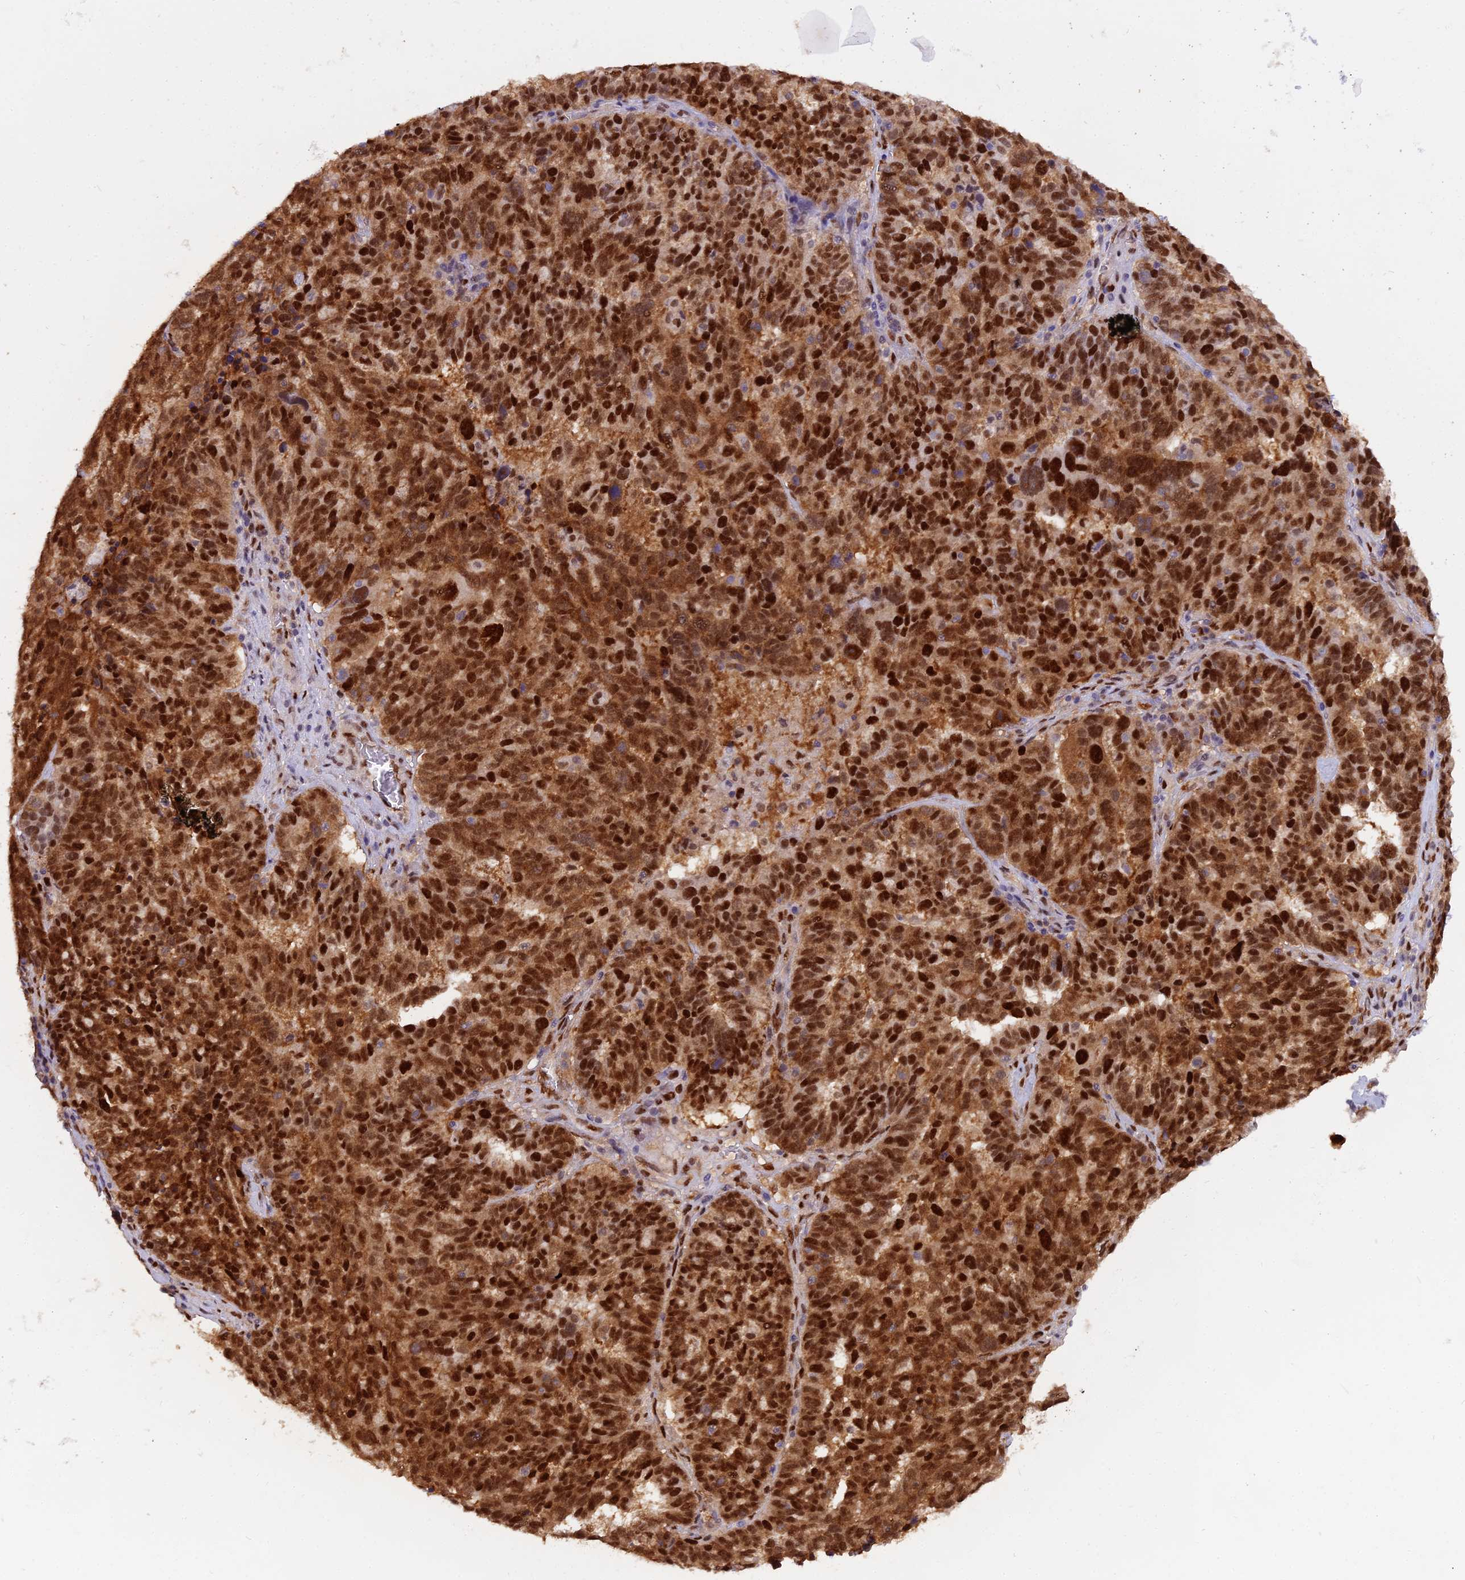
{"staining": {"intensity": "strong", "quantity": ">75%", "location": "cytoplasmic/membranous,nuclear"}, "tissue": "ovarian cancer", "cell_type": "Tumor cells", "image_type": "cancer", "snomed": [{"axis": "morphology", "description": "Cystadenocarcinoma, serous, NOS"}, {"axis": "topography", "description": "Ovary"}], "caption": "Serous cystadenocarcinoma (ovarian) was stained to show a protein in brown. There is high levels of strong cytoplasmic/membranous and nuclear staining in about >75% of tumor cells.", "gene": "NPEPL1", "patient": {"sex": "female", "age": 59}}